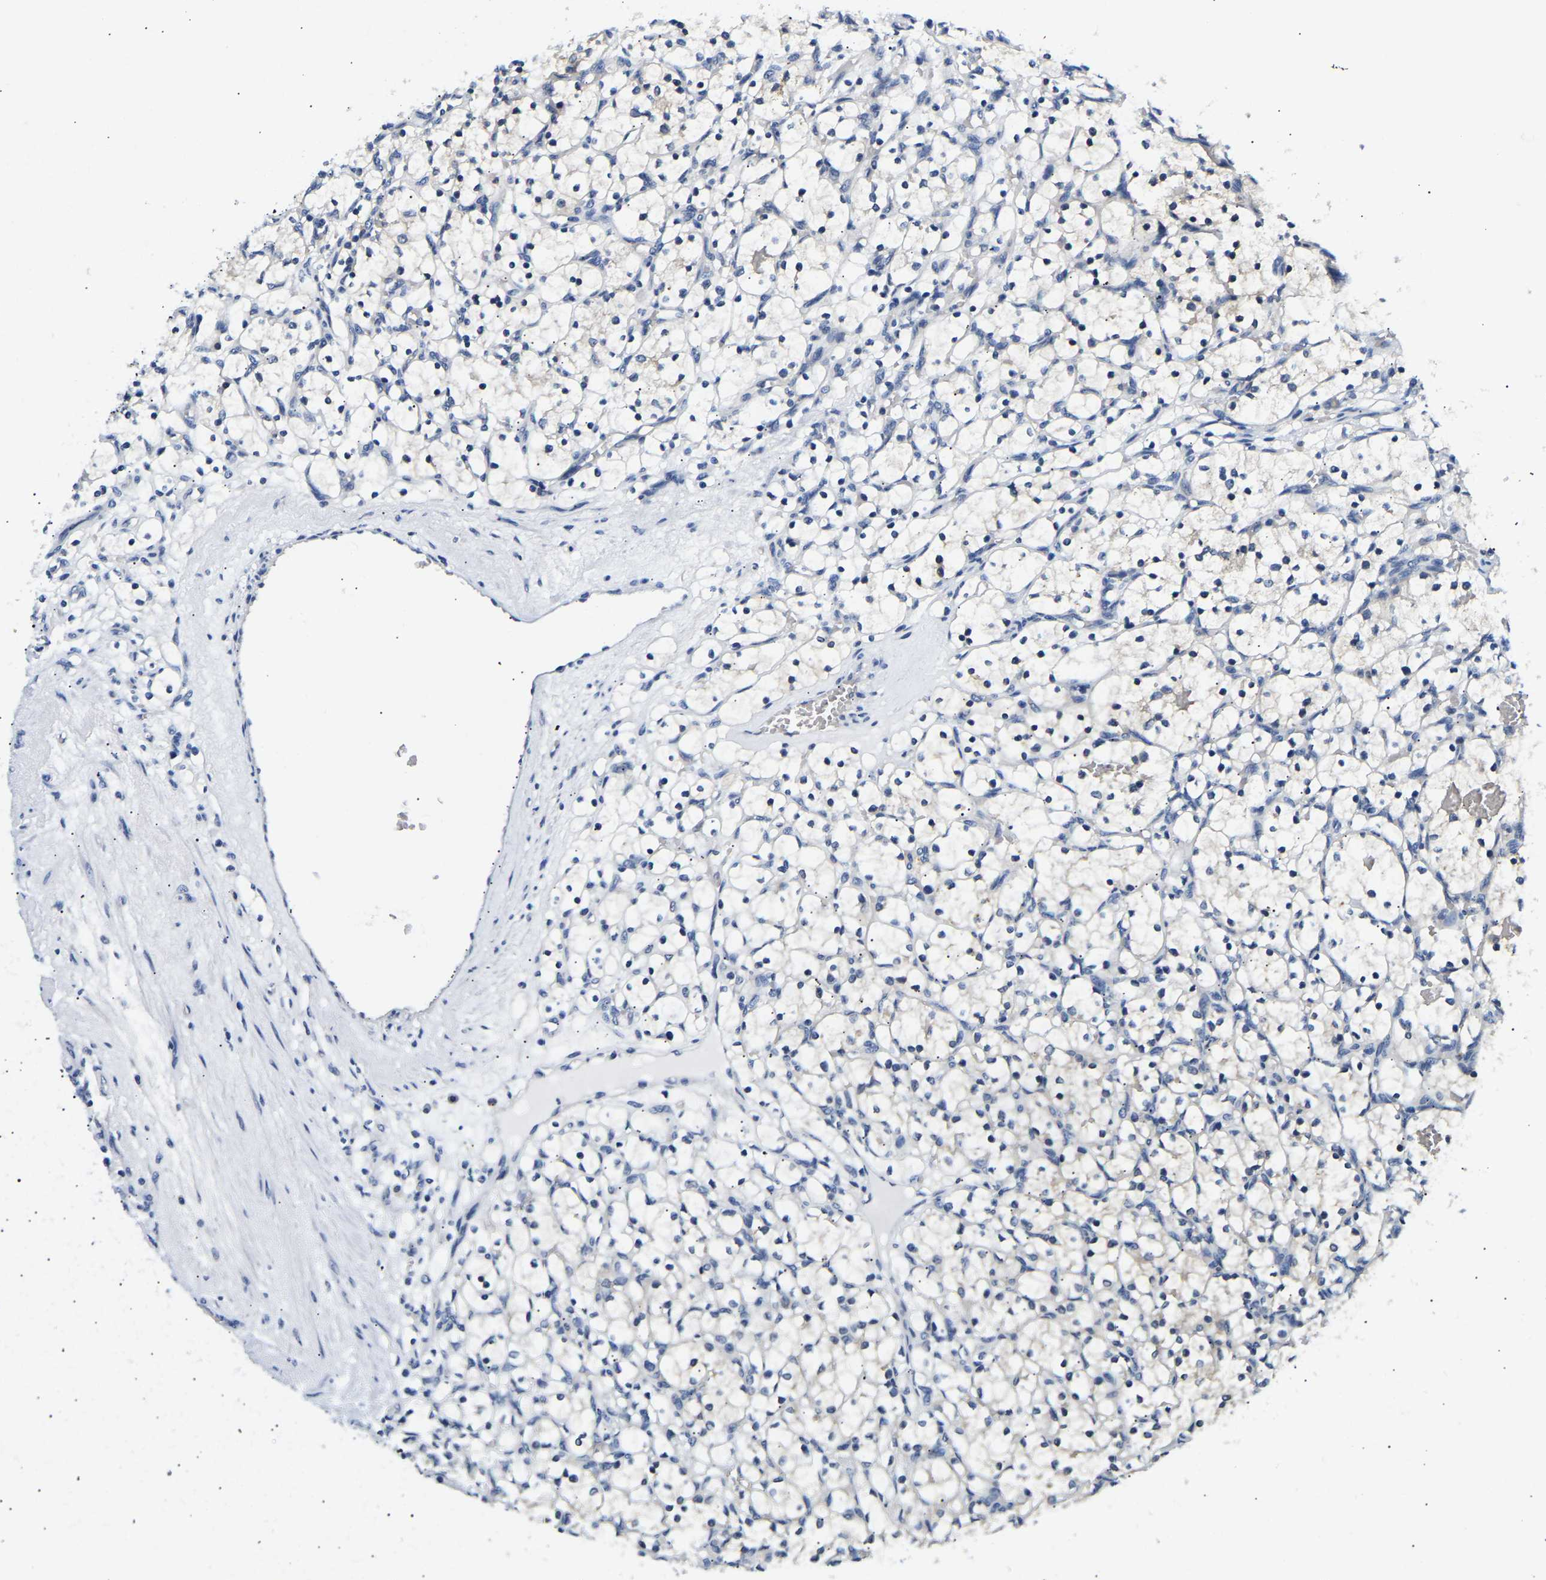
{"staining": {"intensity": "negative", "quantity": "none", "location": "none"}, "tissue": "renal cancer", "cell_type": "Tumor cells", "image_type": "cancer", "snomed": [{"axis": "morphology", "description": "Adenocarcinoma, NOS"}, {"axis": "topography", "description": "Kidney"}], "caption": "IHC of human renal cancer (adenocarcinoma) reveals no positivity in tumor cells. (Stains: DAB immunohistochemistry with hematoxylin counter stain, Microscopy: brightfield microscopy at high magnification).", "gene": "UCHL3", "patient": {"sex": "female", "age": 69}}